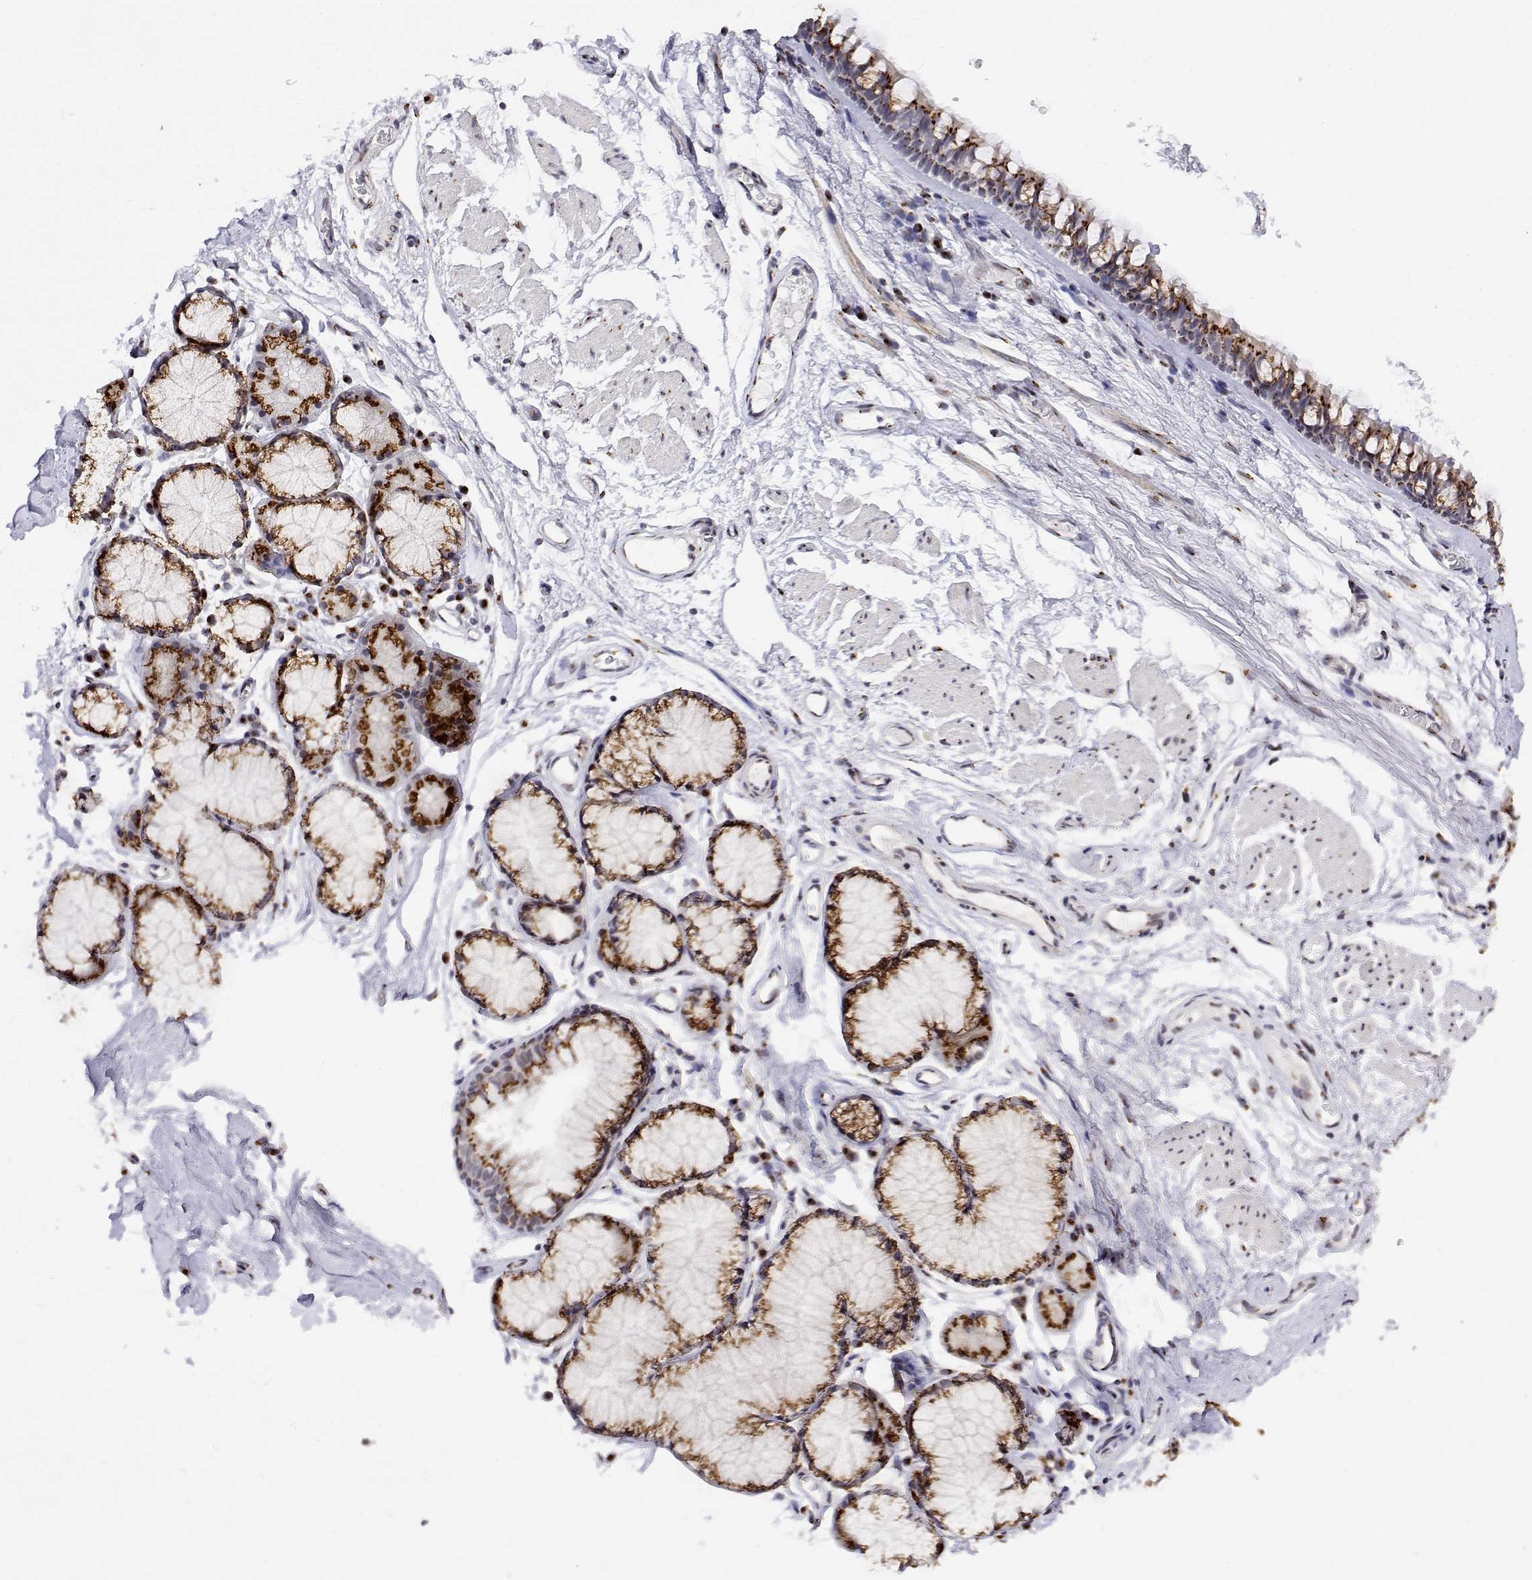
{"staining": {"intensity": "moderate", "quantity": "<25%", "location": "cytoplasmic/membranous"}, "tissue": "adipose tissue", "cell_type": "Adipocytes", "image_type": "normal", "snomed": [{"axis": "morphology", "description": "Normal tissue, NOS"}, {"axis": "topography", "description": "Cartilage tissue"}, {"axis": "topography", "description": "Bronchus"}], "caption": "Normal adipose tissue exhibits moderate cytoplasmic/membranous expression in about <25% of adipocytes.", "gene": "YIPF3", "patient": {"sex": "female", "age": 79}}